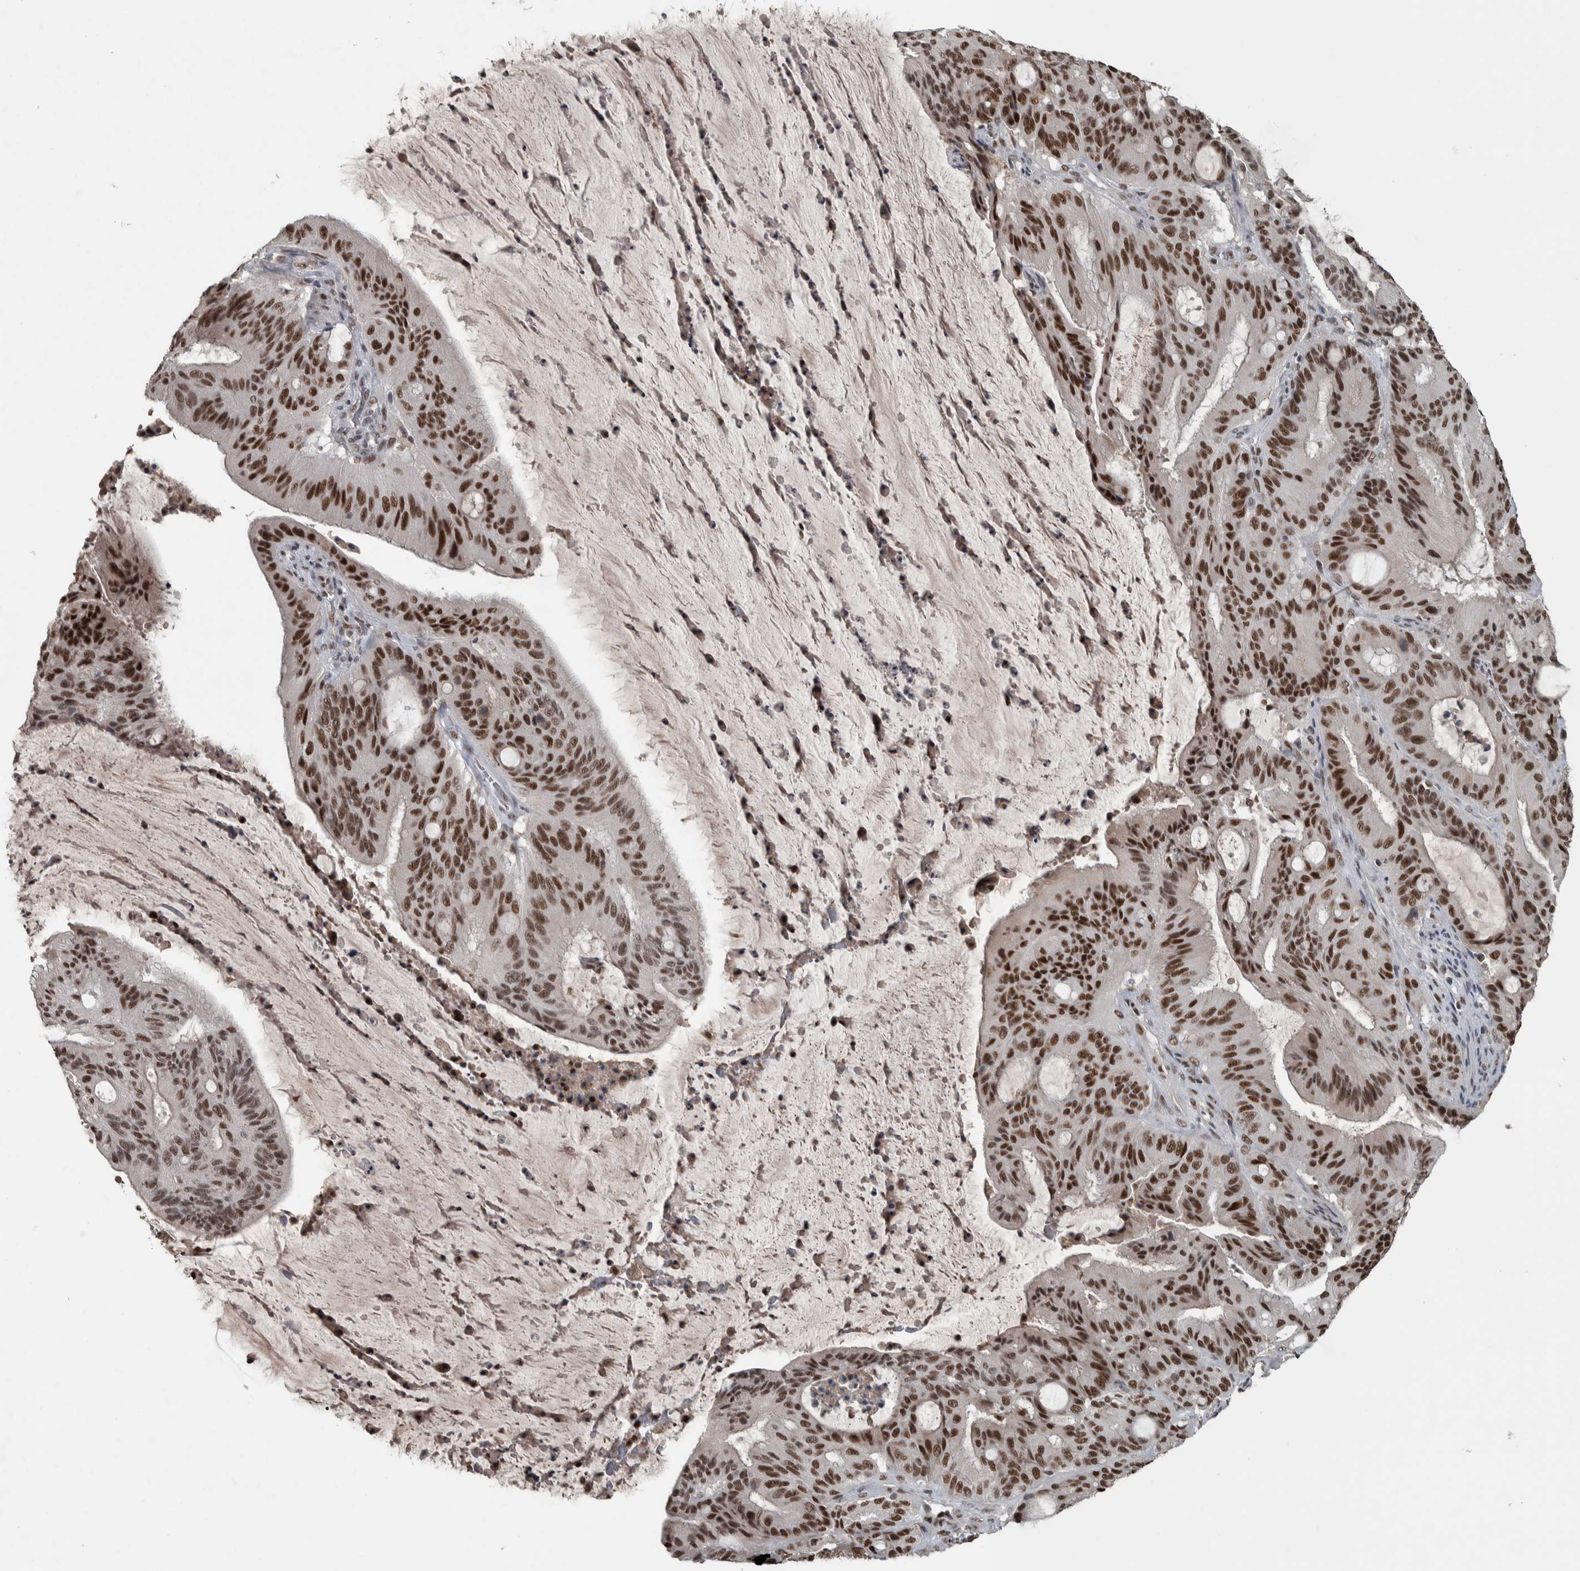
{"staining": {"intensity": "strong", "quantity": ">75%", "location": "nuclear"}, "tissue": "liver cancer", "cell_type": "Tumor cells", "image_type": "cancer", "snomed": [{"axis": "morphology", "description": "Normal tissue, NOS"}, {"axis": "morphology", "description": "Cholangiocarcinoma"}, {"axis": "topography", "description": "Liver"}, {"axis": "topography", "description": "Peripheral nerve tissue"}], "caption": "Immunohistochemical staining of human liver cancer displays high levels of strong nuclear protein positivity in approximately >75% of tumor cells.", "gene": "DDX42", "patient": {"sex": "female", "age": 73}}